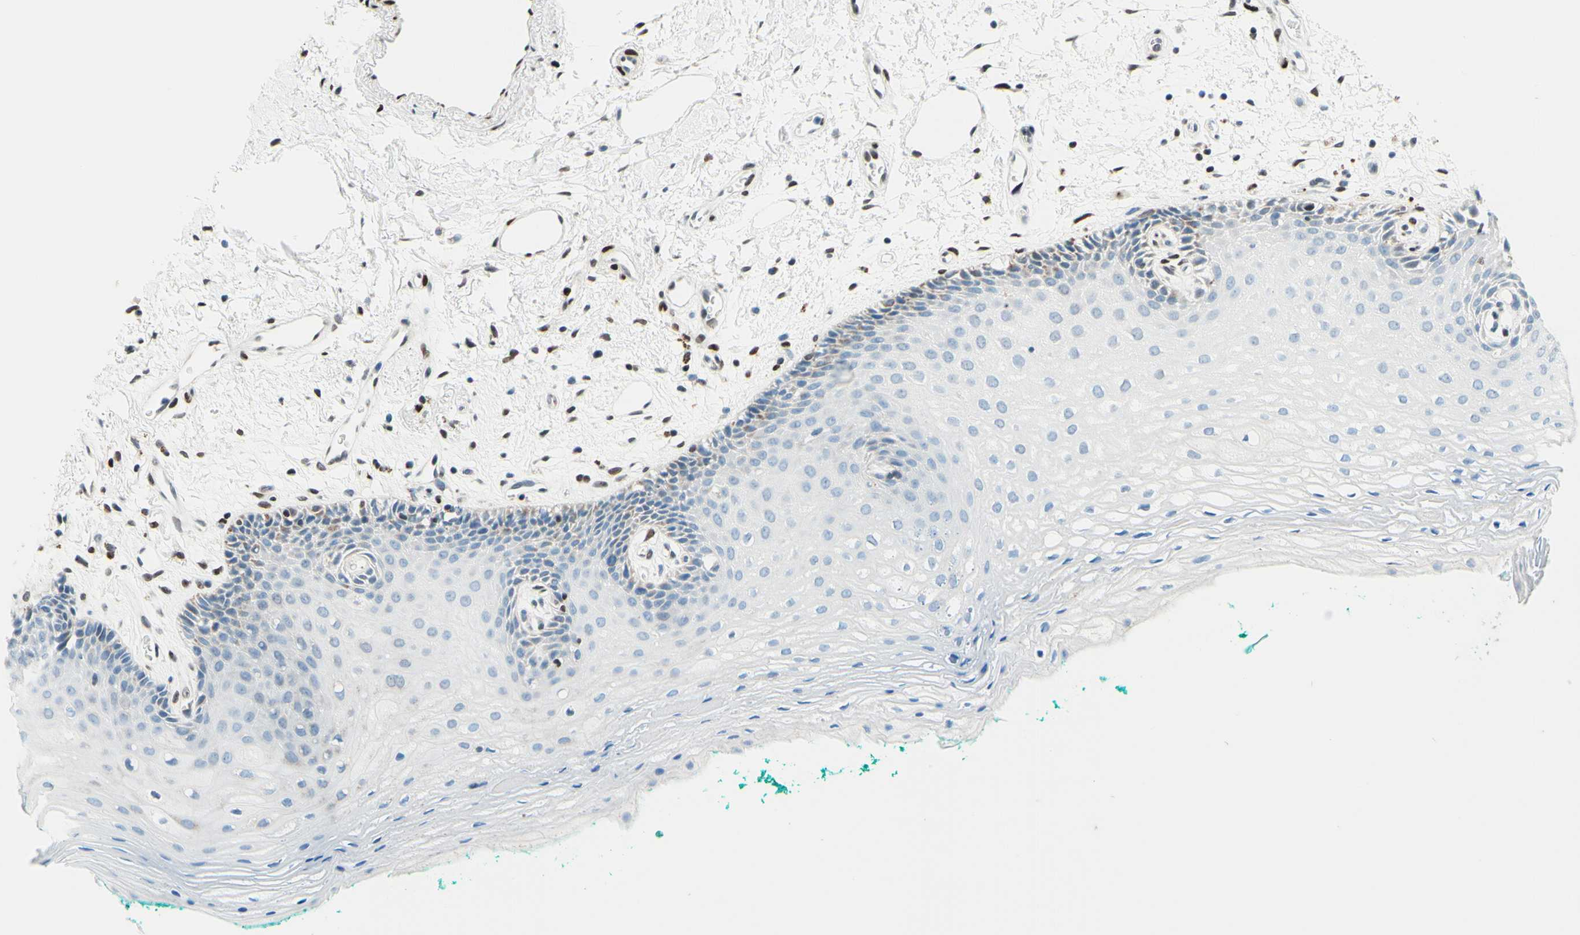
{"staining": {"intensity": "weak", "quantity": "<25%", "location": "cytoplasmic/membranous"}, "tissue": "oral mucosa", "cell_type": "Squamous epithelial cells", "image_type": "normal", "snomed": [{"axis": "morphology", "description": "Normal tissue, NOS"}, {"axis": "topography", "description": "Skeletal muscle"}, {"axis": "topography", "description": "Oral tissue"}, {"axis": "topography", "description": "Peripheral nerve tissue"}], "caption": "Squamous epithelial cells are negative for protein expression in unremarkable human oral mucosa. The staining was performed using DAB (3,3'-diaminobenzidine) to visualize the protein expression in brown, while the nuclei were stained in blue with hematoxylin (Magnification: 20x).", "gene": "CBX7", "patient": {"sex": "female", "age": 84}}